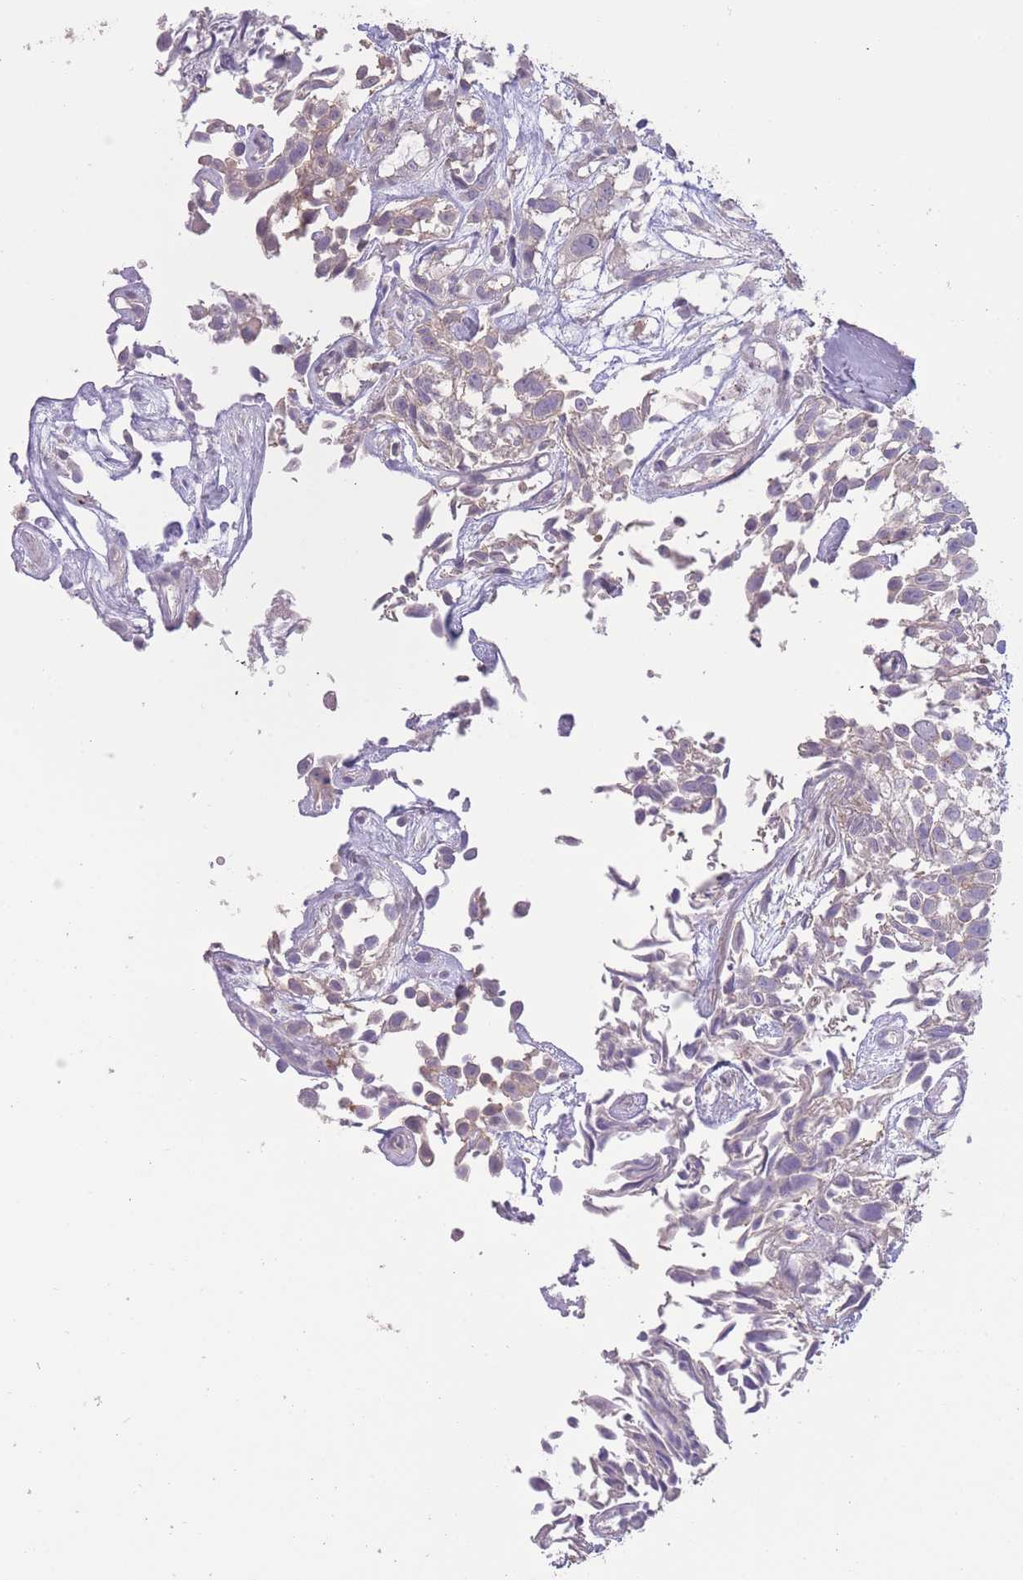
{"staining": {"intensity": "negative", "quantity": "none", "location": "none"}, "tissue": "urothelial cancer", "cell_type": "Tumor cells", "image_type": "cancer", "snomed": [{"axis": "morphology", "description": "Urothelial carcinoma, High grade"}, {"axis": "topography", "description": "Urinary bladder"}], "caption": "The IHC micrograph has no significant expression in tumor cells of urothelial carcinoma (high-grade) tissue.", "gene": "RSPH10B", "patient": {"sex": "male", "age": 56}}